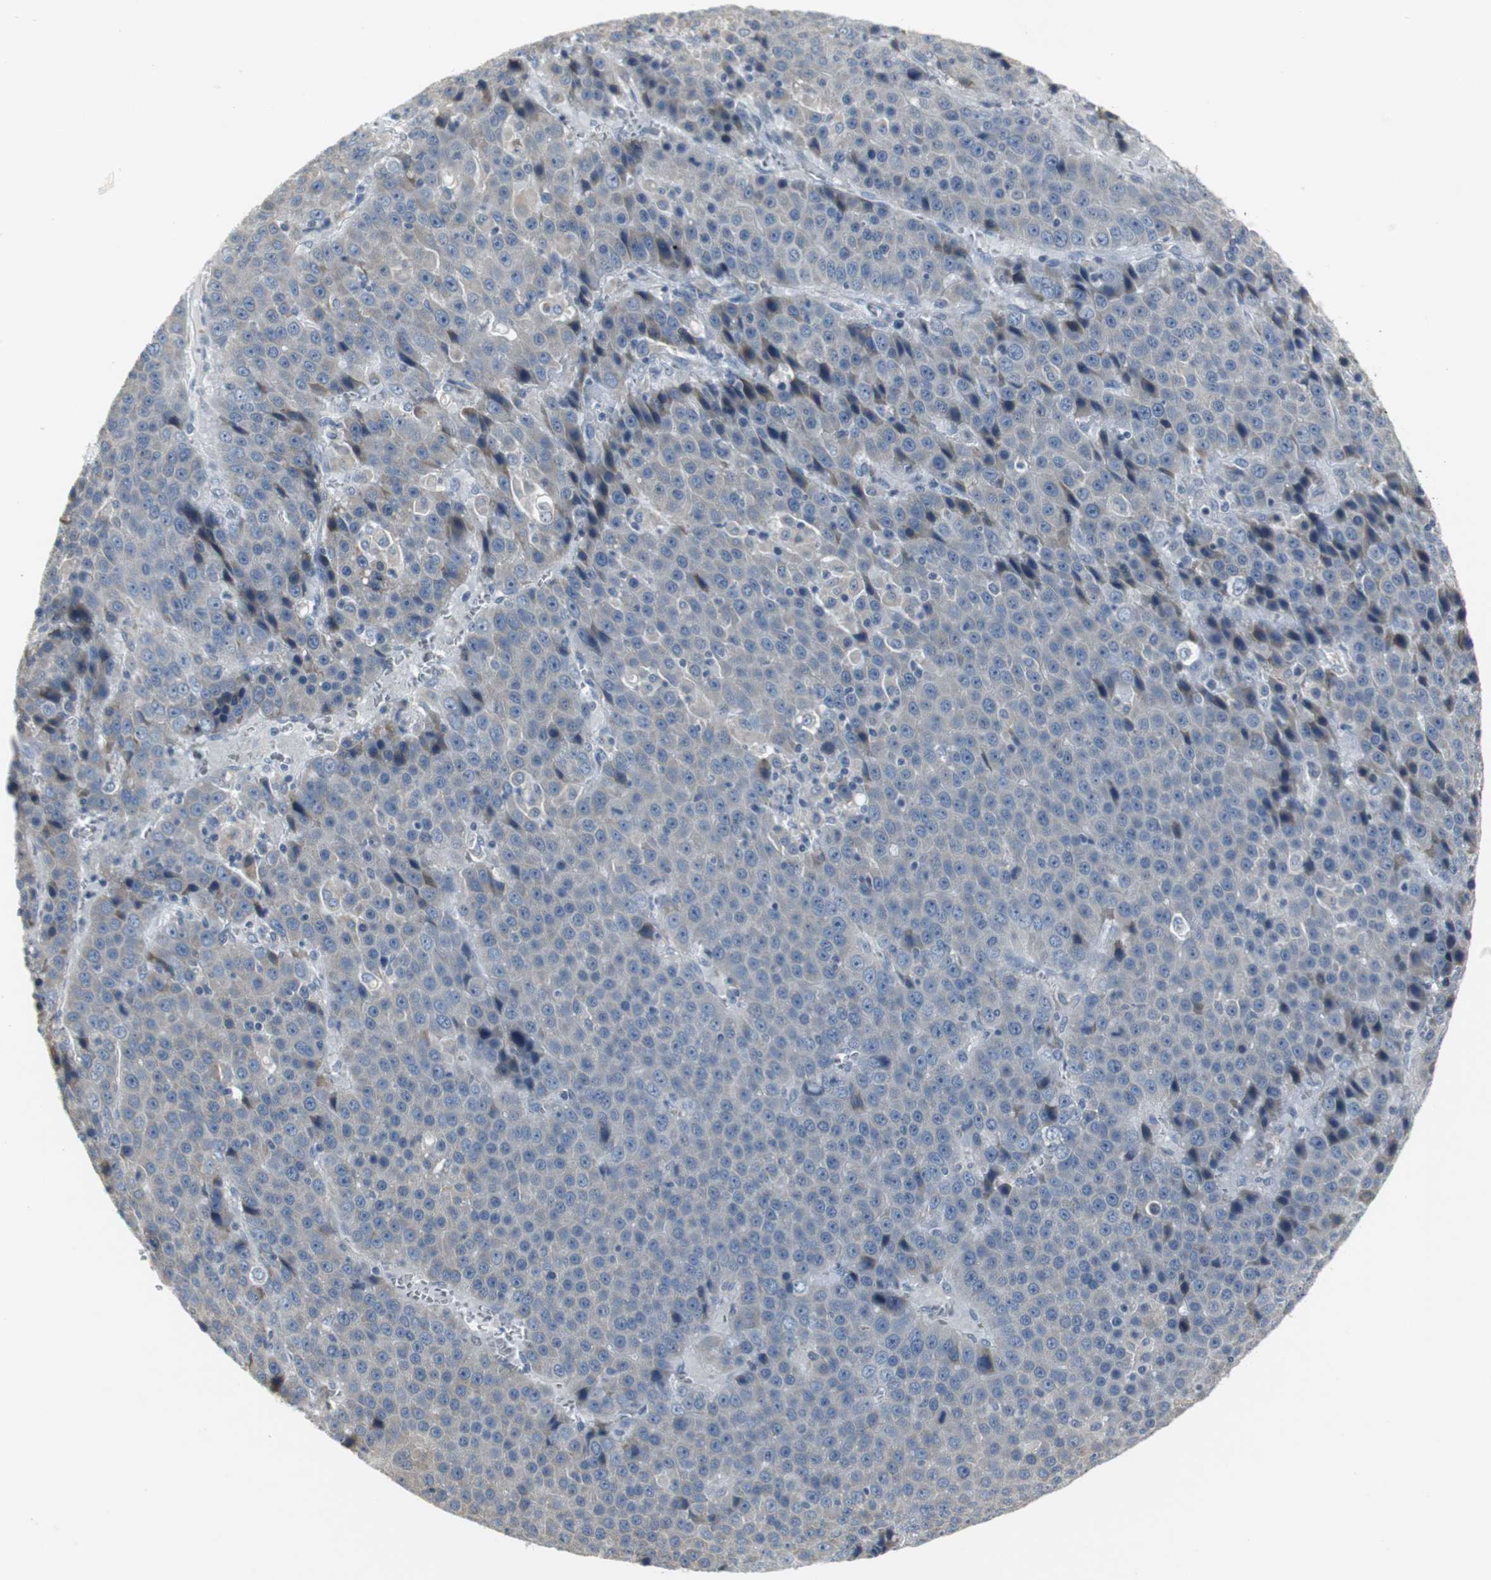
{"staining": {"intensity": "weak", "quantity": "25%-75%", "location": "cytoplasmic/membranous"}, "tissue": "liver cancer", "cell_type": "Tumor cells", "image_type": "cancer", "snomed": [{"axis": "morphology", "description": "Carcinoma, Hepatocellular, NOS"}, {"axis": "topography", "description": "Liver"}], "caption": "Protein staining of liver hepatocellular carcinoma tissue displays weak cytoplasmic/membranous positivity in approximately 25%-75% of tumor cells.", "gene": "SLC2A5", "patient": {"sex": "female", "age": 53}}